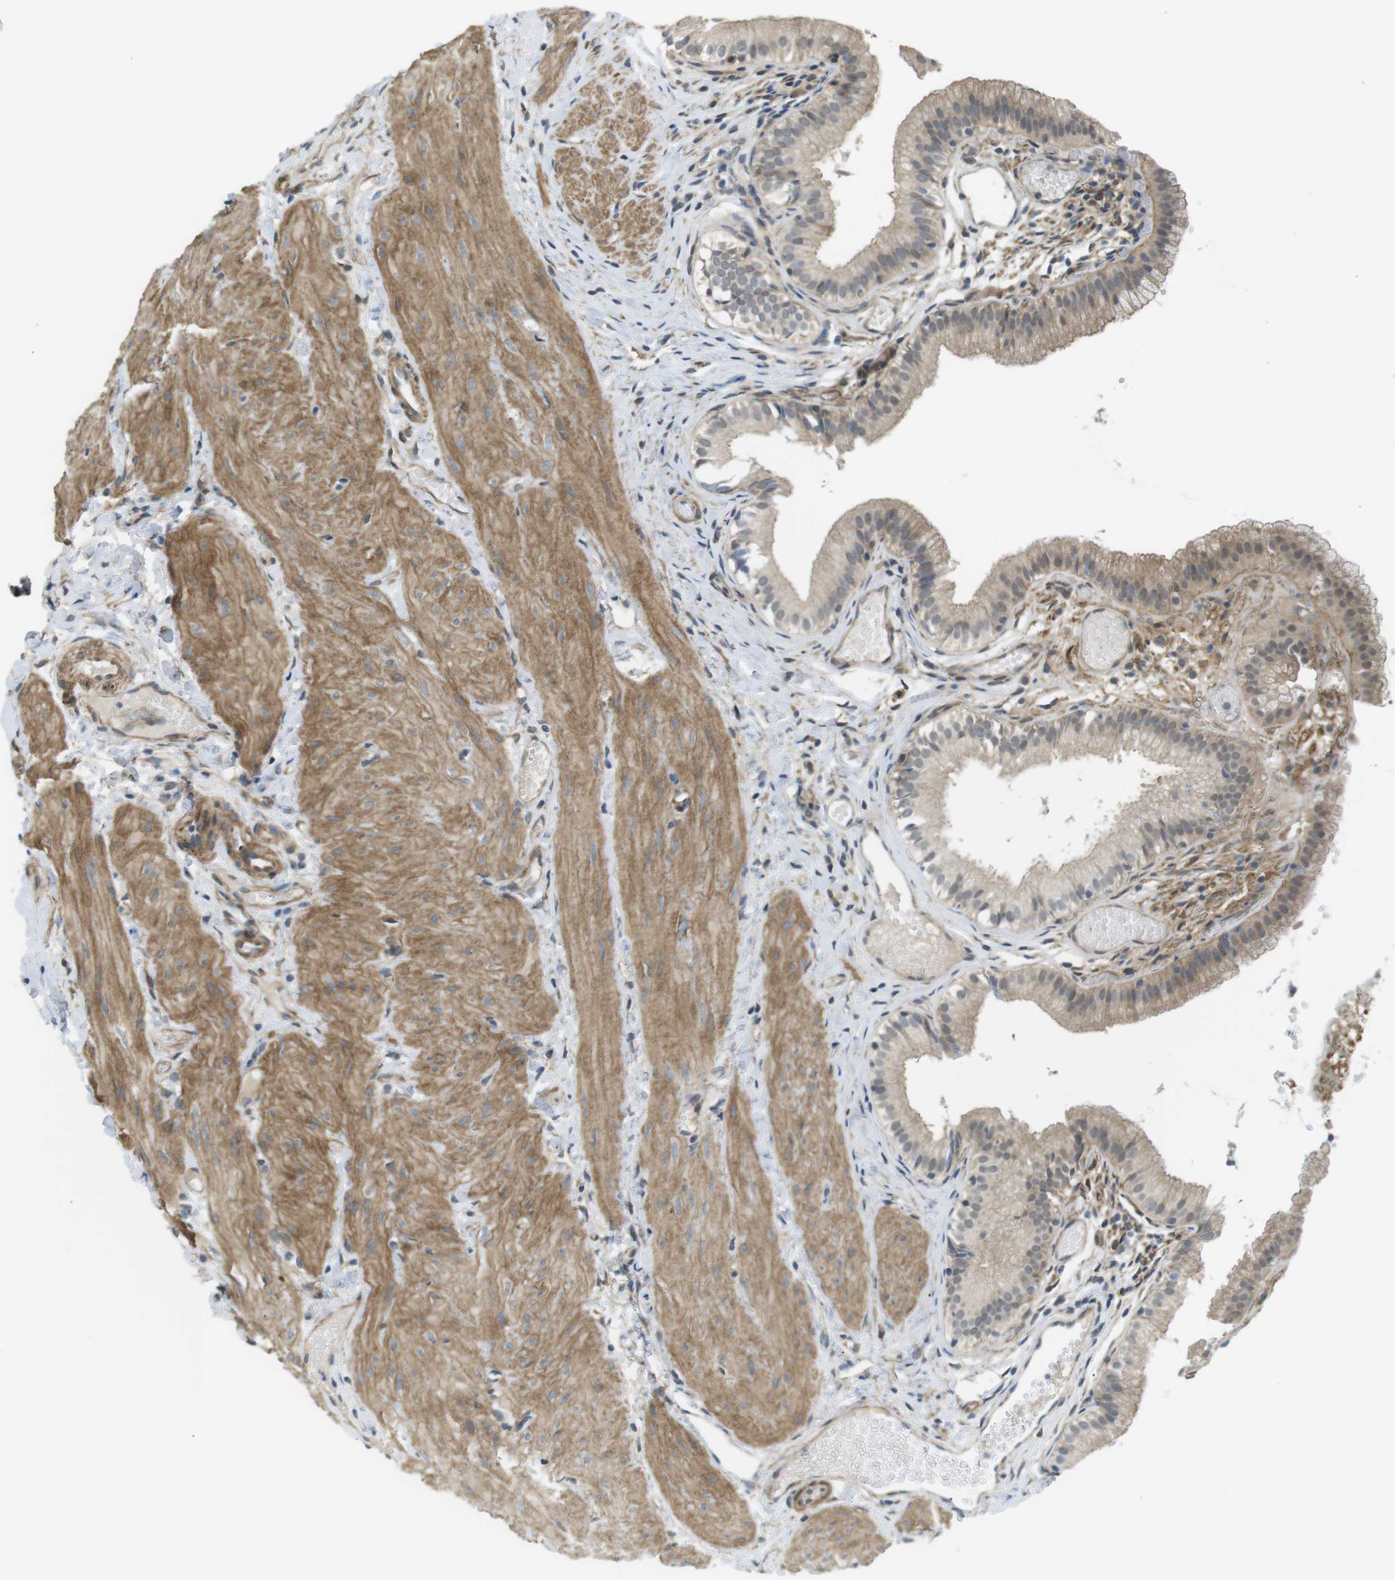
{"staining": {"intensity": "weak", "quantity": ">75%", "location": "cytoplasmic/membranous"}, "tissue": "gallbladder", "cell_type": "Glandular cells", "image_type": "normal", "snomed": [{"axis": "morphology", "description": "Normal tissue, NOS"}, {"axis": "topography", "description": "Gallbladder"}], "caption": "This image reveals immunohistochemistry (IHC) staining of benign human gallbladder, with low weak cytoplasmic/membranous staining in about >75% of glandular cells.", "gene": "KANK2", "patient": {"sex": "female", "age": 26}}